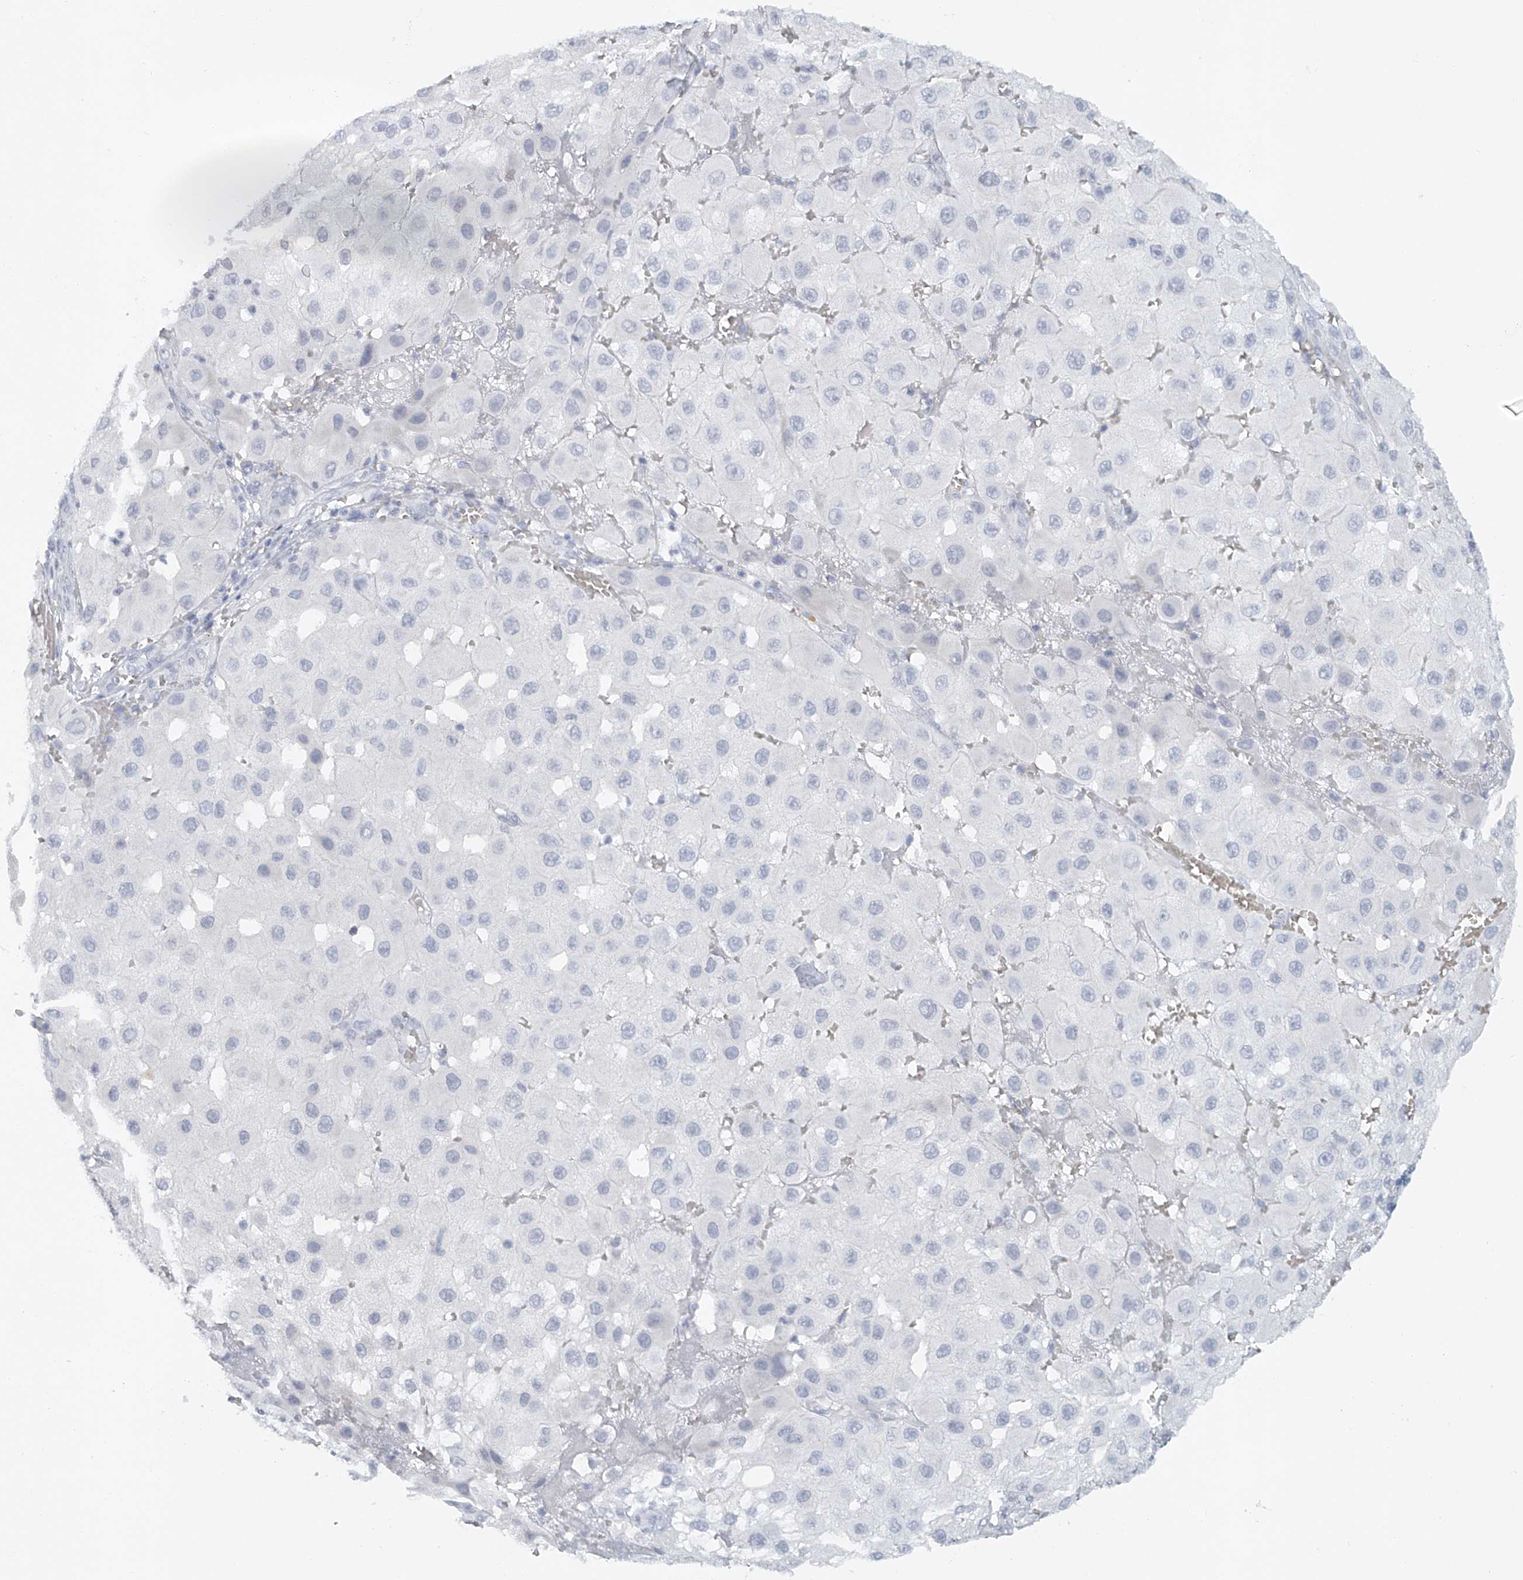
{"staining": {"intensity": "negative", "quantity": "none", "location": "none"}, "tissue": "melanoma", "cell_type": "Tumor cells", "image_type": "cancer", "snomed": [{"axis": "morphology", "description": "Malignant melanoma, NOS"}, {"axis": "topography", "description": "Skin"}], "caption": "Immunohistochemical staining of human malignant melanoma shows no significant staining in tumor cells.", "gene": "FAT2", "patient": {"sex": "female", "age": 81}}